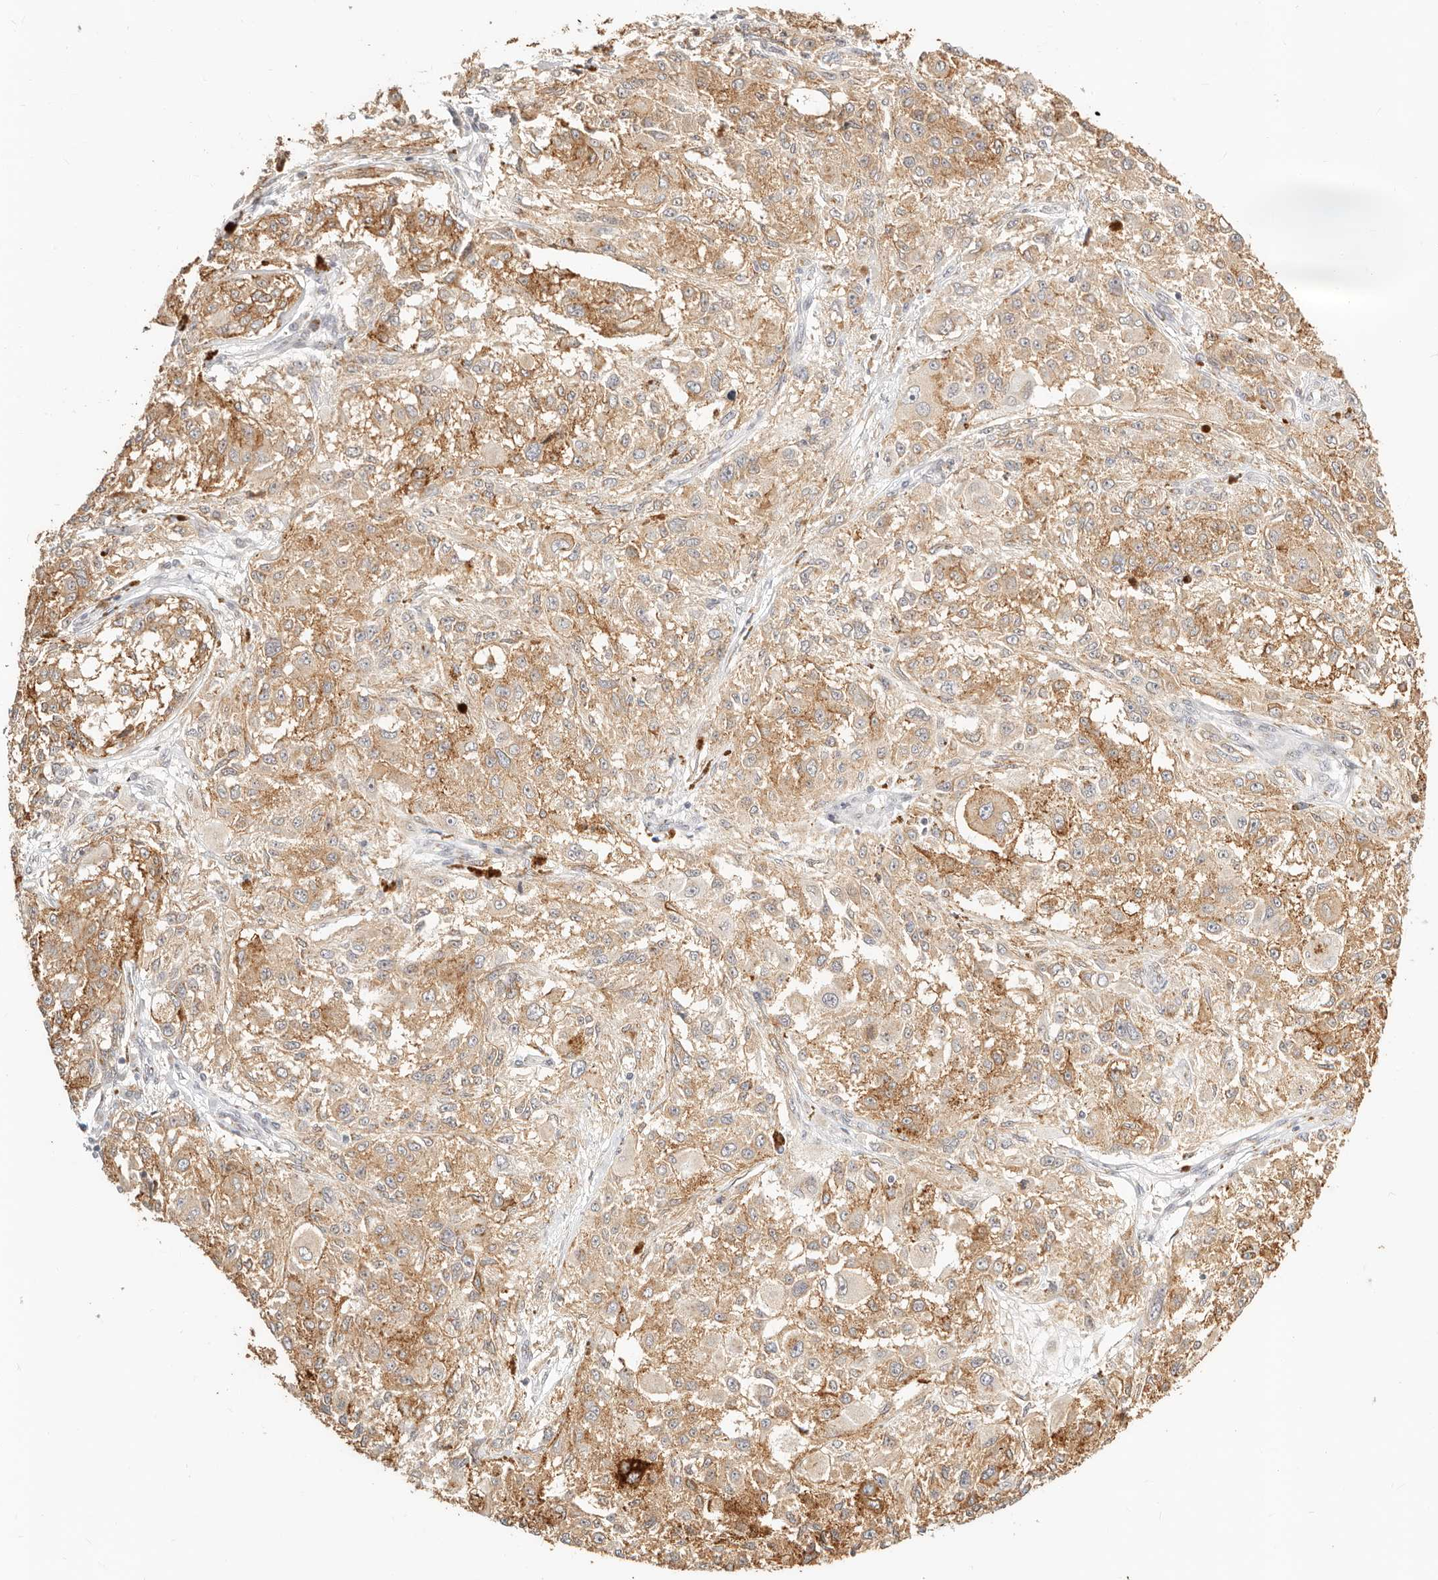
{"staining": {"intensity": "weak", "quantity": ">75%", "location": "cytoplasmic/membranous"}, "tissue": "melanoma", "cell_type": "Tumor cells", "image_type": "cancer", "snomed": [{"axis": "morphology", "description": "Necrosis, NOS"}, {"axis": "morphology", "description": "Malignant melanoma, NOS"}, {"axis": "topography", "description": "Skin"}], "caption": "An immunohistochemistry image of tumor tissue is shown. Protein staining in brown labels weak cytoplasmic/membranous positivity in melanoma within tumor cells.", "gene": "FAM20B", "patient": {"sex": "female", "age": 87}}